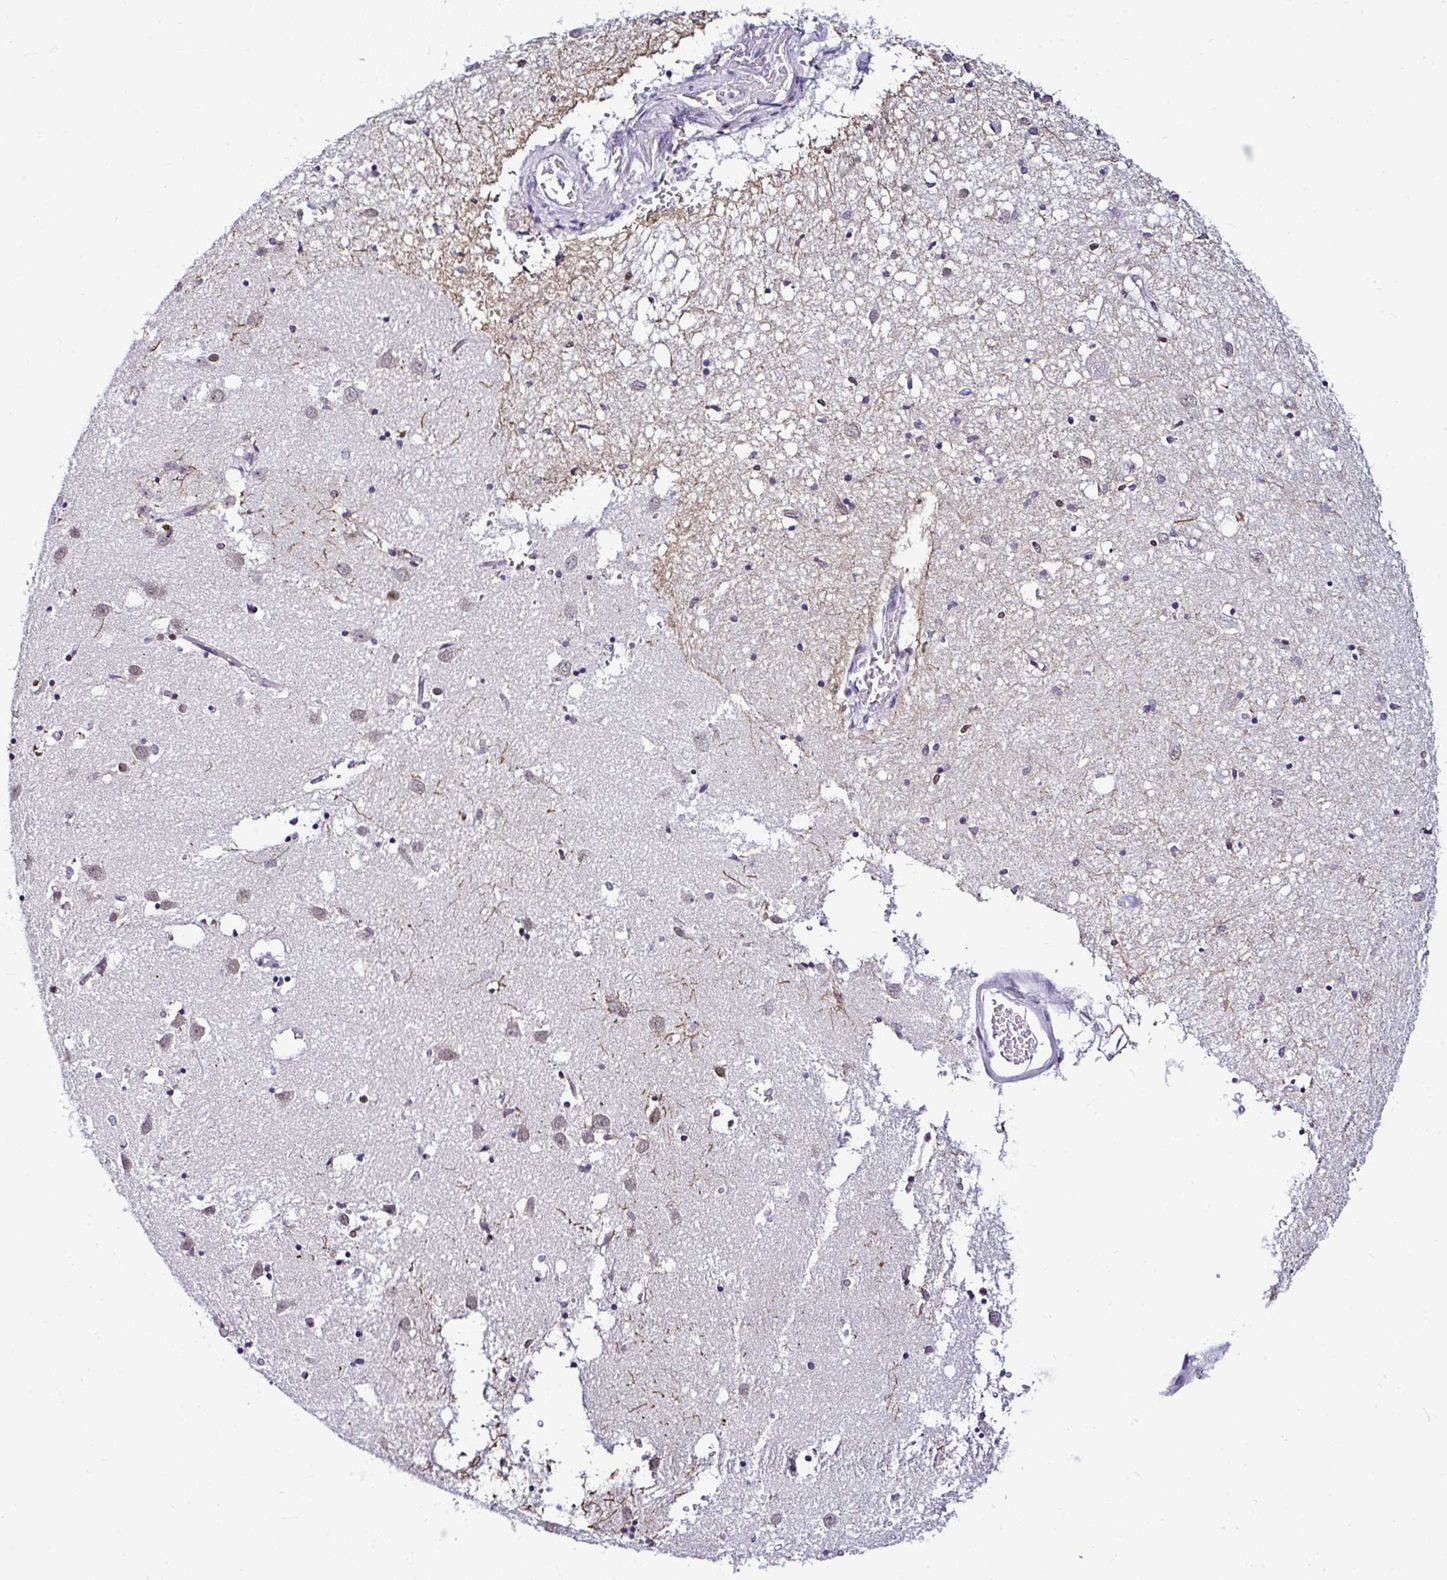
{"staining": {"intensity": "moderate", "quantity": "<25%", "location": "nuclear"}, "tissue": "caudate", "cell_type": "Glial cells", "image_type": "normal", "snomed": [{"axis": "morphology", "description": "Normal tissue, NOS"}, {"axis": "topography", "description": "Lateral ventricle wall"}], "caption": "Brown immunohistochemical staining in benign human caudate shows moderate nuclear positivity in about <25% of glial cells. Using DAB (3,3'-diaminobenzidine) (brown) and hematoxylin (blue) stains, captured at high magnification using brightfield microscopy.", "gene": "DR1", "patient": {"sex": "male", "age": 70}}